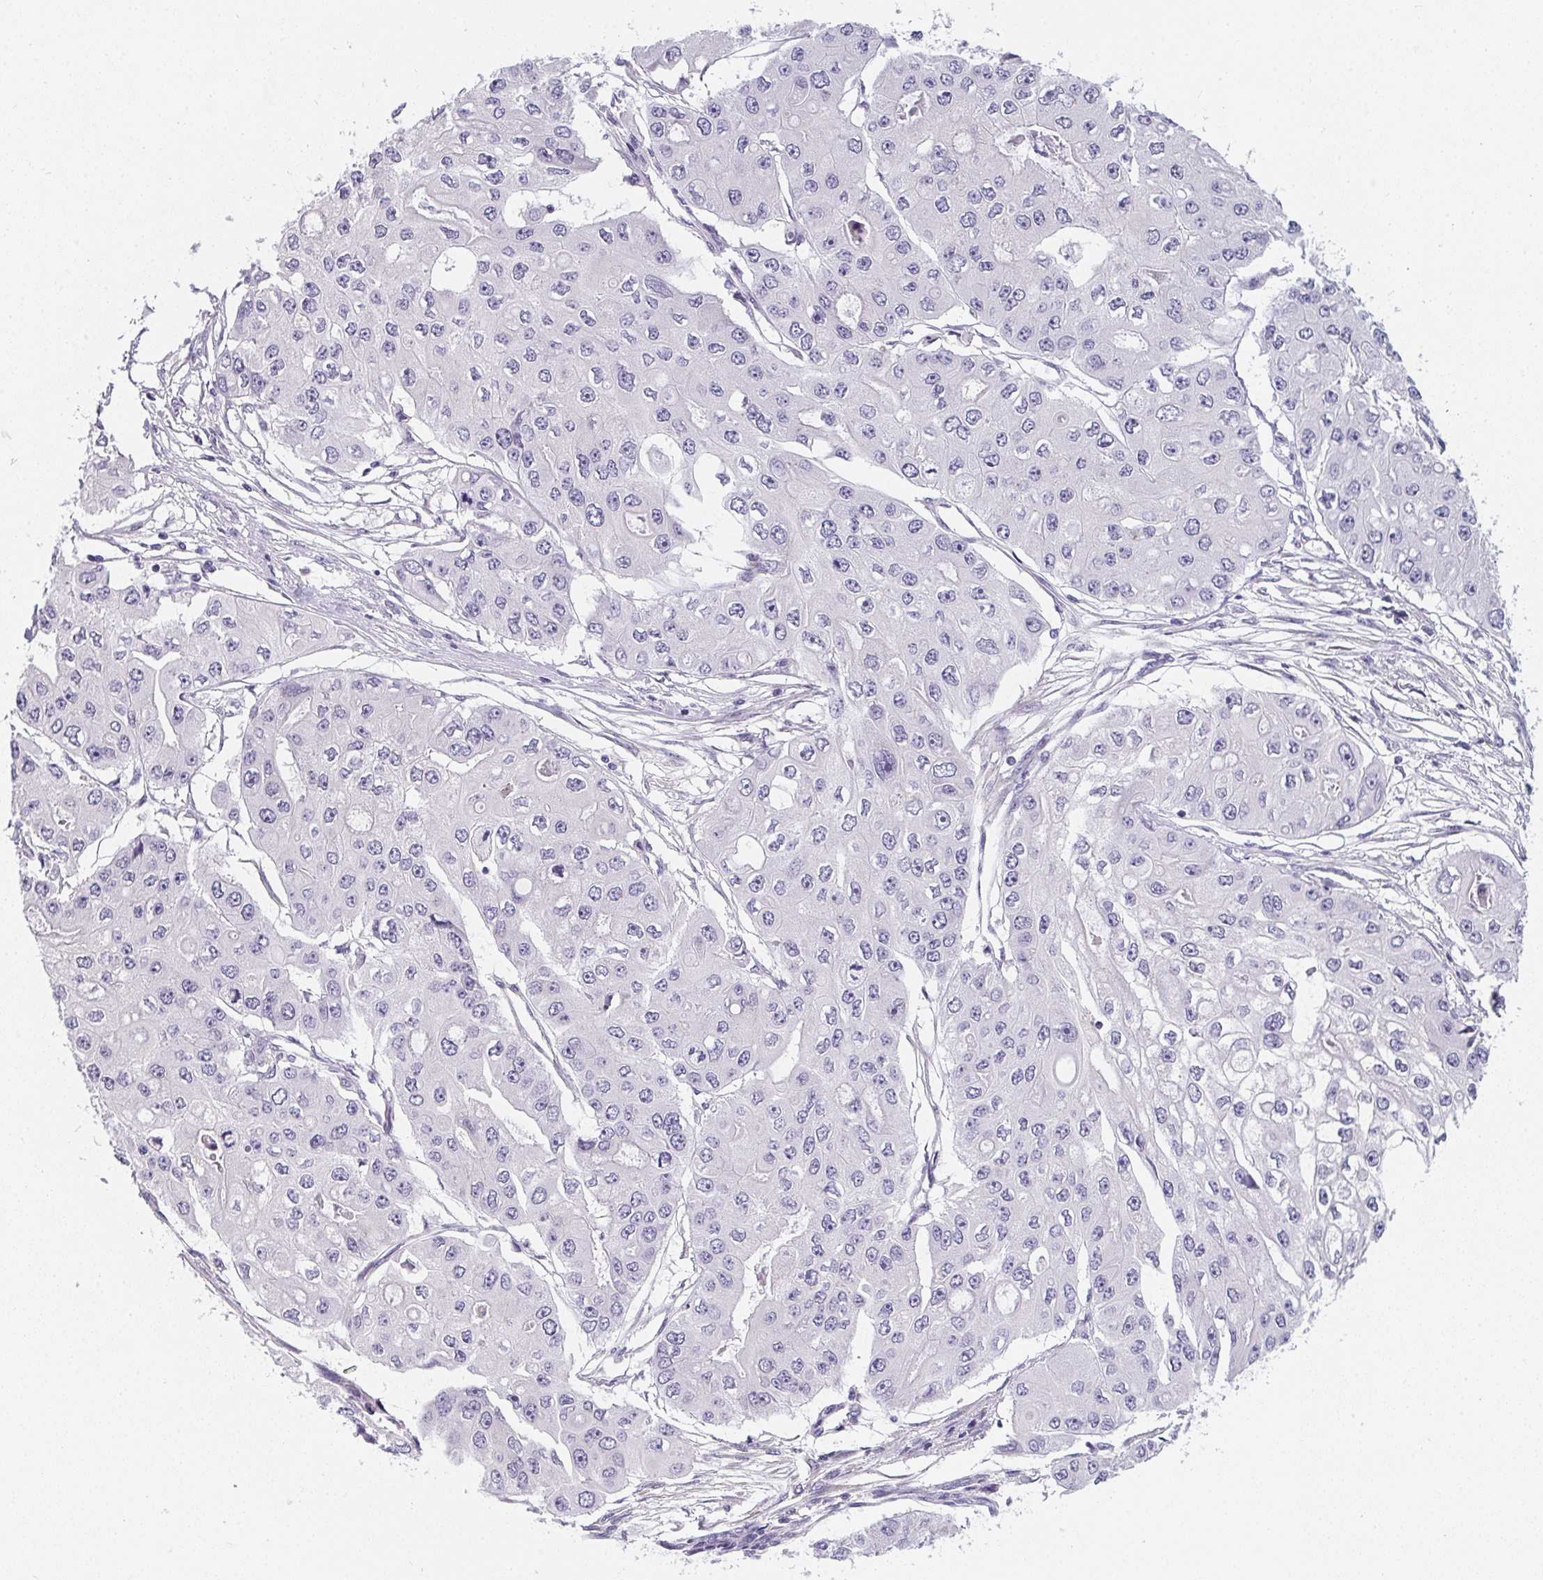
{"staining": {"intensity": "negative", "quantity": "none", "location": "none"}, "tissue": "ovarian cancer", "cell_type": "Tumor cells", "image_type": "cancer", "snomed": [{"axis": "morphology", "description": "Cystadenocarcinoma, serous, NOS"}, {"axis": "topography", "description": "Ovary"}], "caption": "Tumor cells show no significant positivity in ovarian cancer. (DAB immunohistochemistry (IHC) with hematoxylin counter stain).", "gene": "MAP1A", "patient": {"sex": "female", "age": 56}}